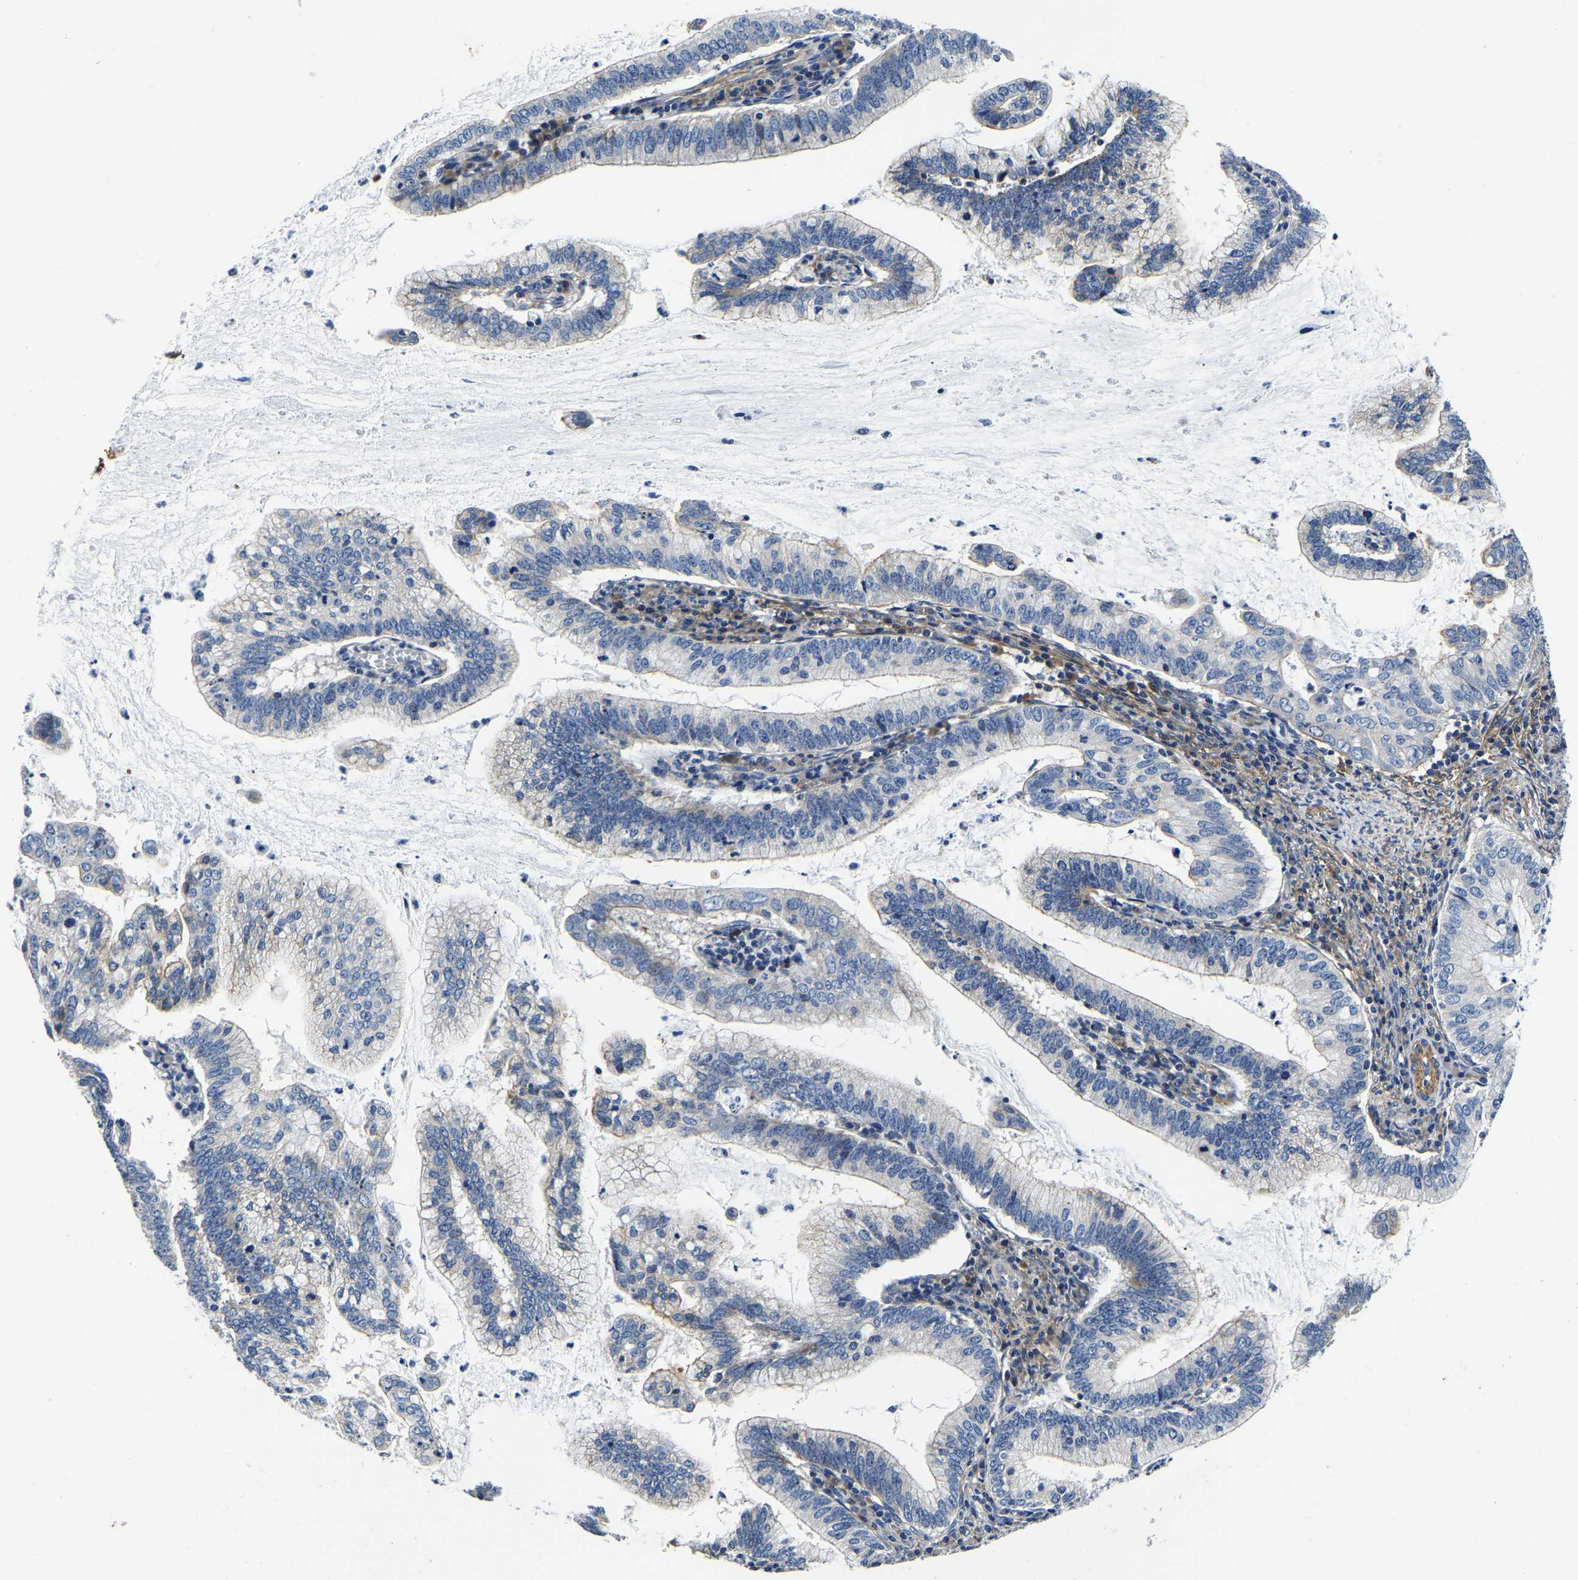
{"staining": {"intensity": "negative", "quantity": "none", "location": "none"}, "tissue": "cervical cancer", "cell_type": "Tumor cells", "image_type": "cancer", "snomed": [{"axis": "morphology", "description": "Adenocarcinoma, NOS"}, {"axis": "topography", "description": "Cervix"}], "caption": "Cervical adenocarcinoma was stained to show a protein in brown. There is no significant expression in tumor cells. (Stains: DAB immunohistochemistry with hematoxylin counter stain, Microscopy: brightfield microscopy at high magnification).", "gene": "KCTD17", "patient": {"sex": "female", "age": 36}}